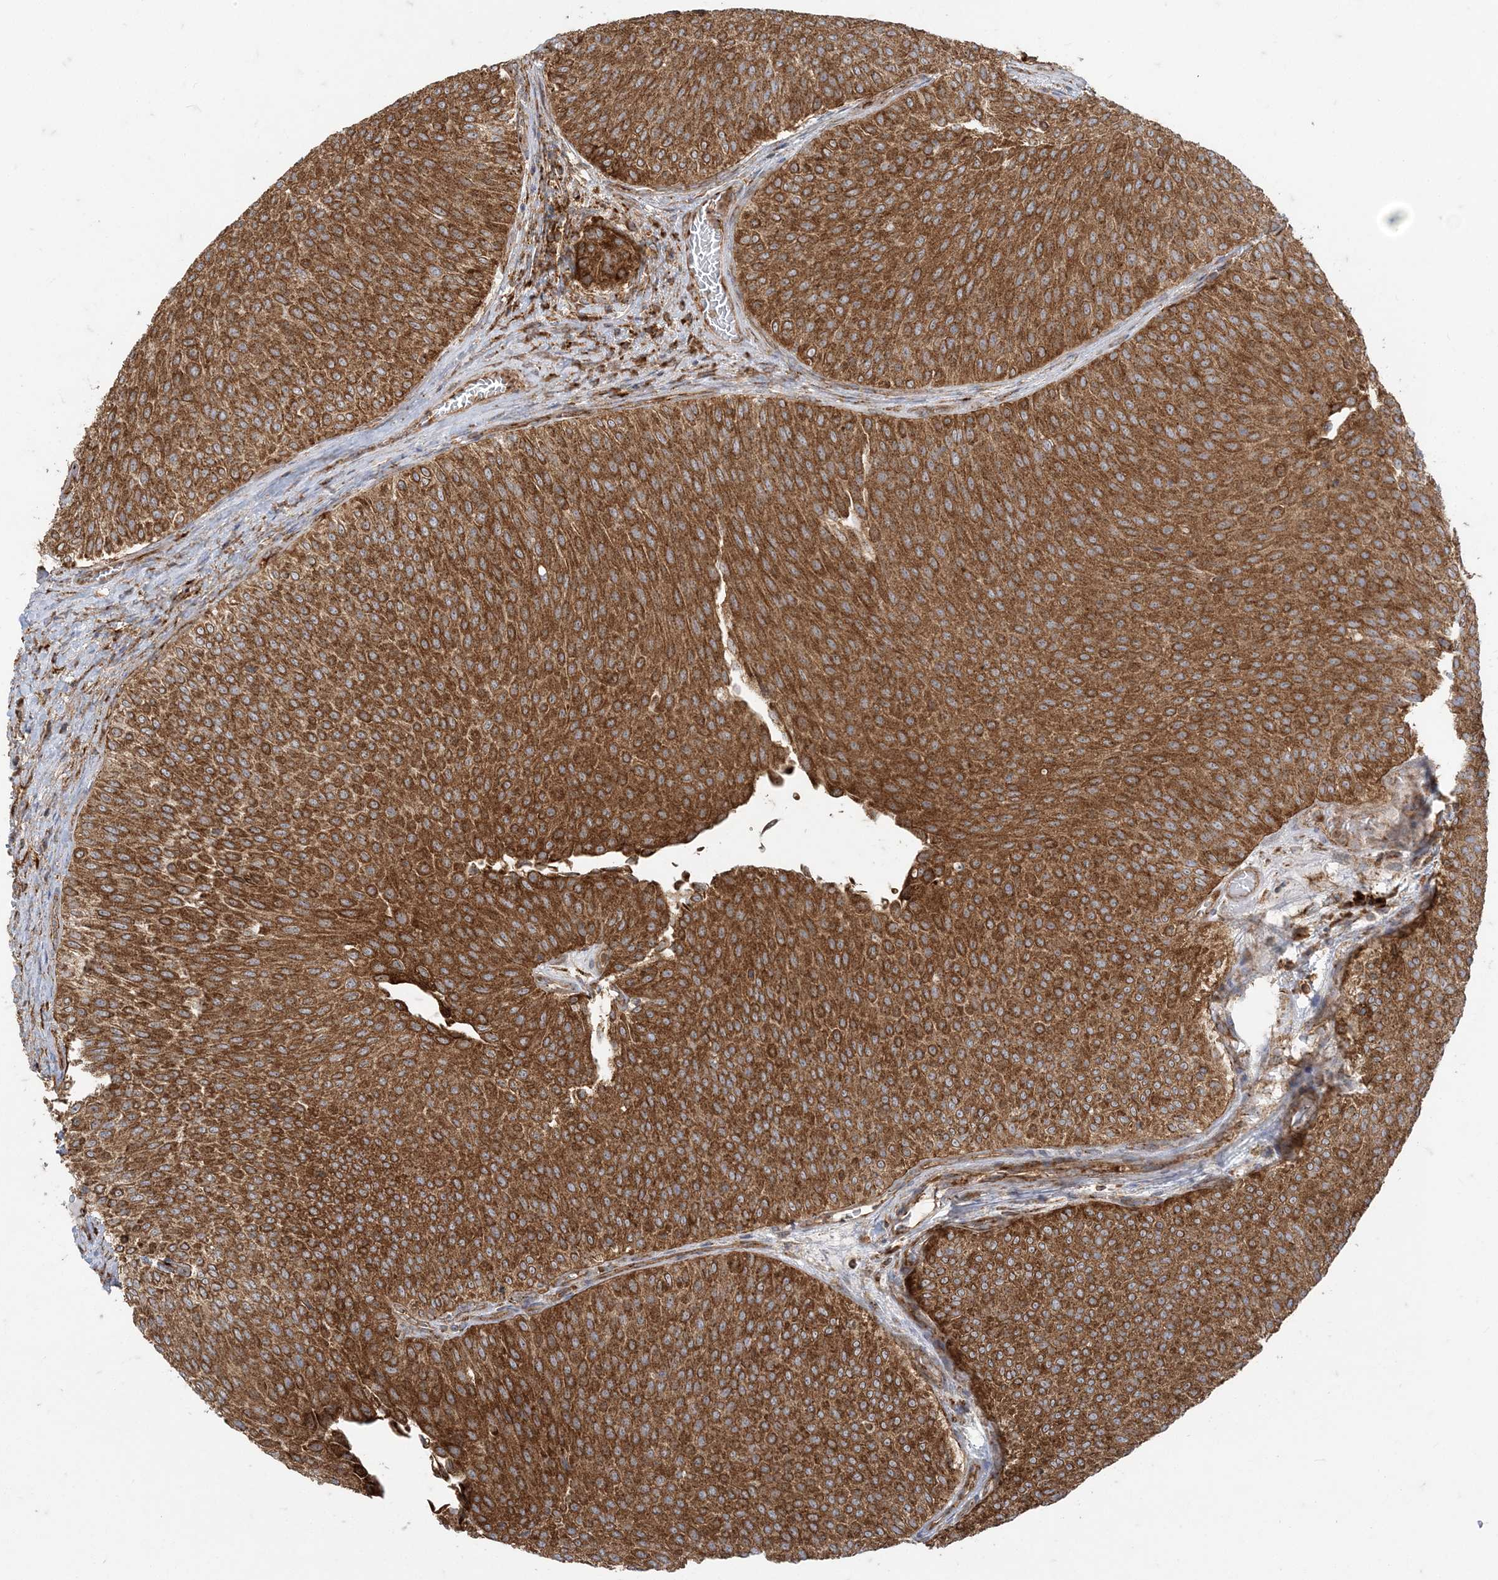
{"staining": {"intensity": "strong", "quantity": ">75%", "location": "cytoplasmic/membranous"}, "tissue": "urothelial cancer", "cell_type": "Tumor cells", "image_type": "cancer", "snomed": [{"axis": "morphology", "description": "Urothelial carcinoma, Low grade"}, {"axis": "topography", "description": "Urinary bladder"}], "caption": "This histopathology image exhibits IHC staining of human urothelial carcinoma (low-grade), with high strong cytoplasmic/membranous expression in about >75% of tumor cells.", "gene": "DERL3", "patient": {"sex": "male", "age": 78}}